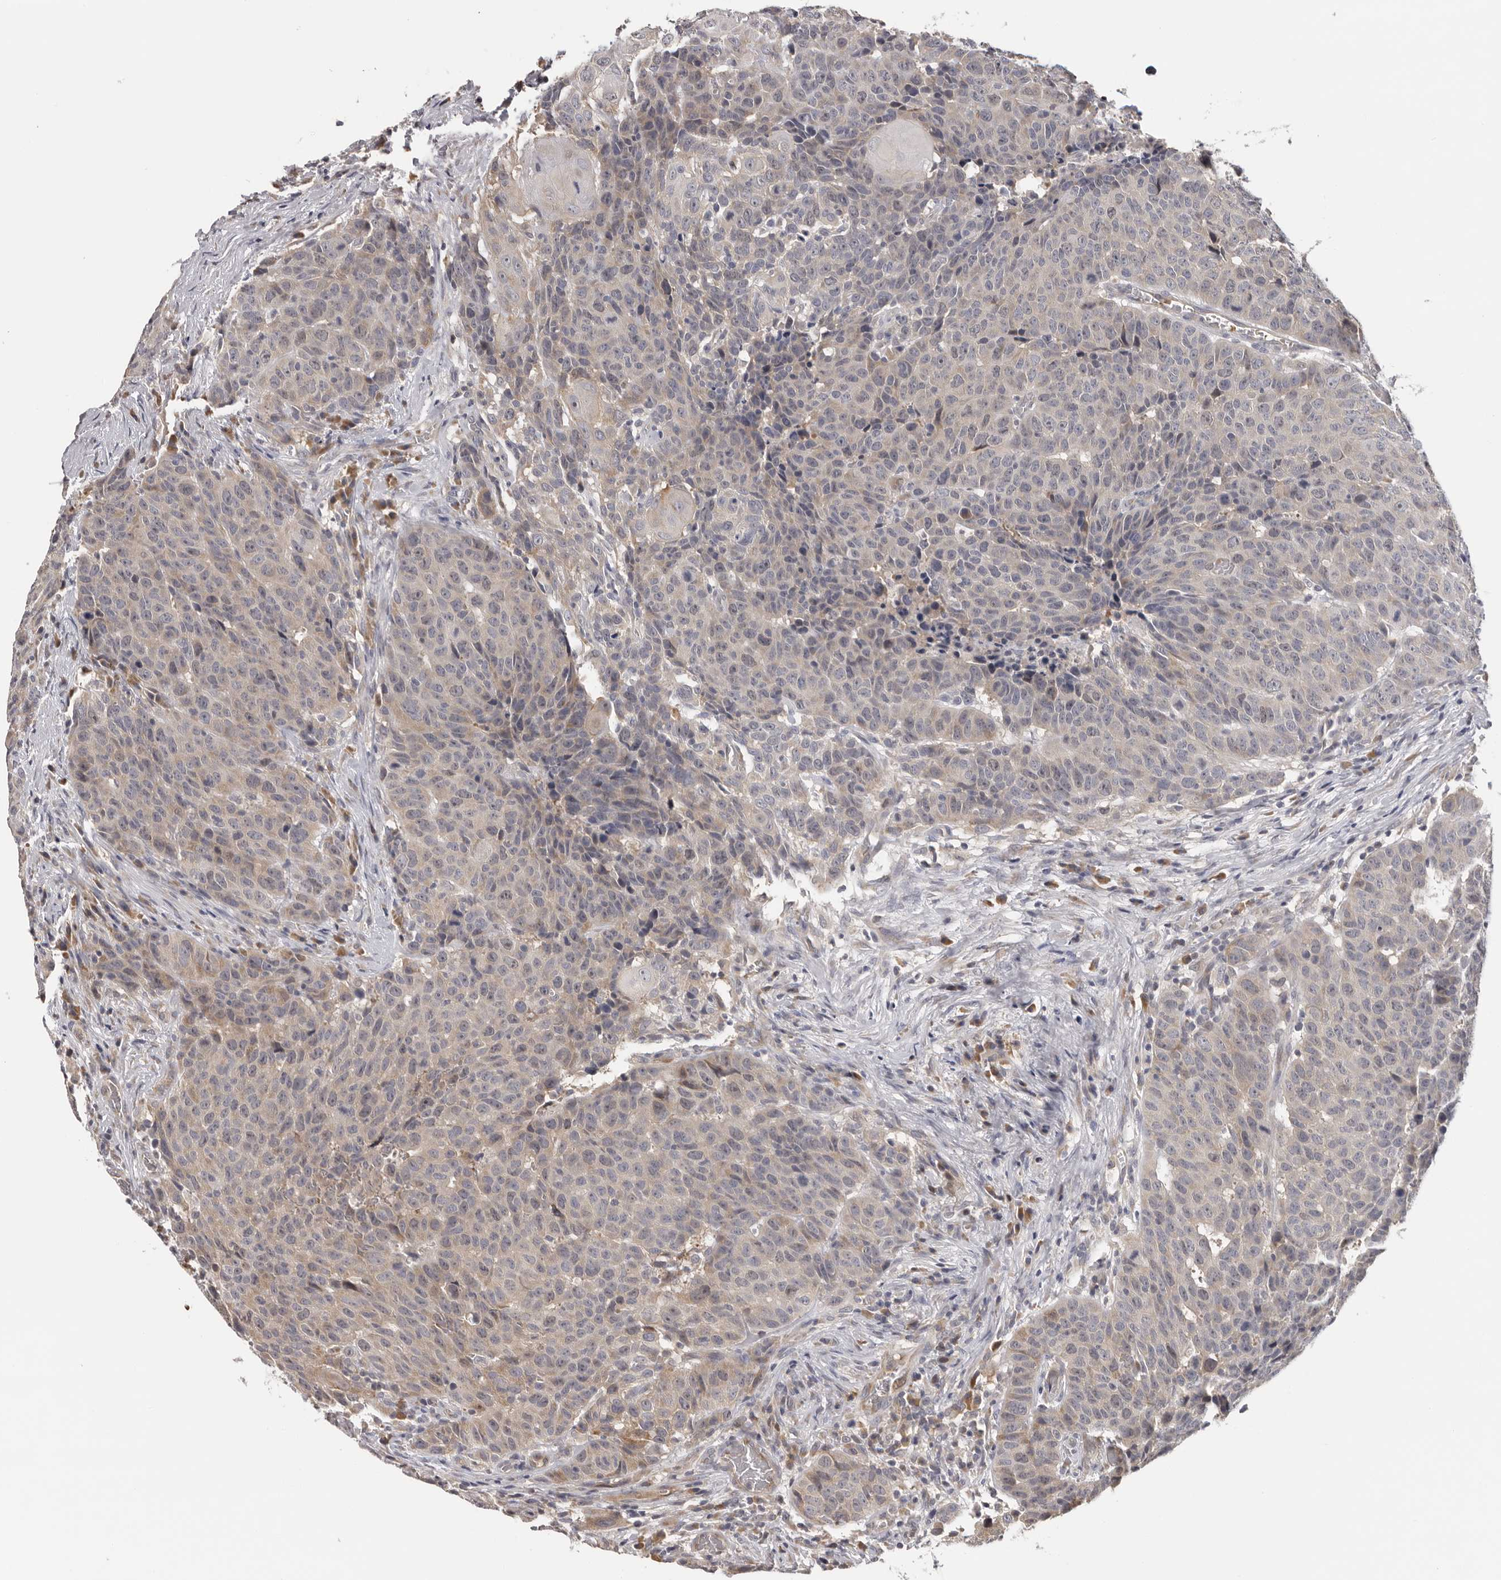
{"staining": {"intensity": "weak", "quantity": "25%-75%", "location": "cytoplasmic/membranous,nuclear"}, "tissue": "head and neck cancer", "cell_type": "Tumor cells", "image_type": "cancer", "snomed": [{"axis": "morphology", "description": "Squamous cell carcinoma, NOS"}, {"axis": "topography", "description": "Head-Neck"}], "caption": "The micrograph exhibits staining of head and neck squamous cell carcinoma, revealing weak cytoplasmic/membranous and nuclear protein expression (brown color) within tumor cells. The staining was performed using DAB to visualize the protein expression in brown, while the nuclei were stained in blue with hematoxylin (Magnification: 20x).", "gene": "KIF2B", "patient": {"sex": "male", "age": 66}}